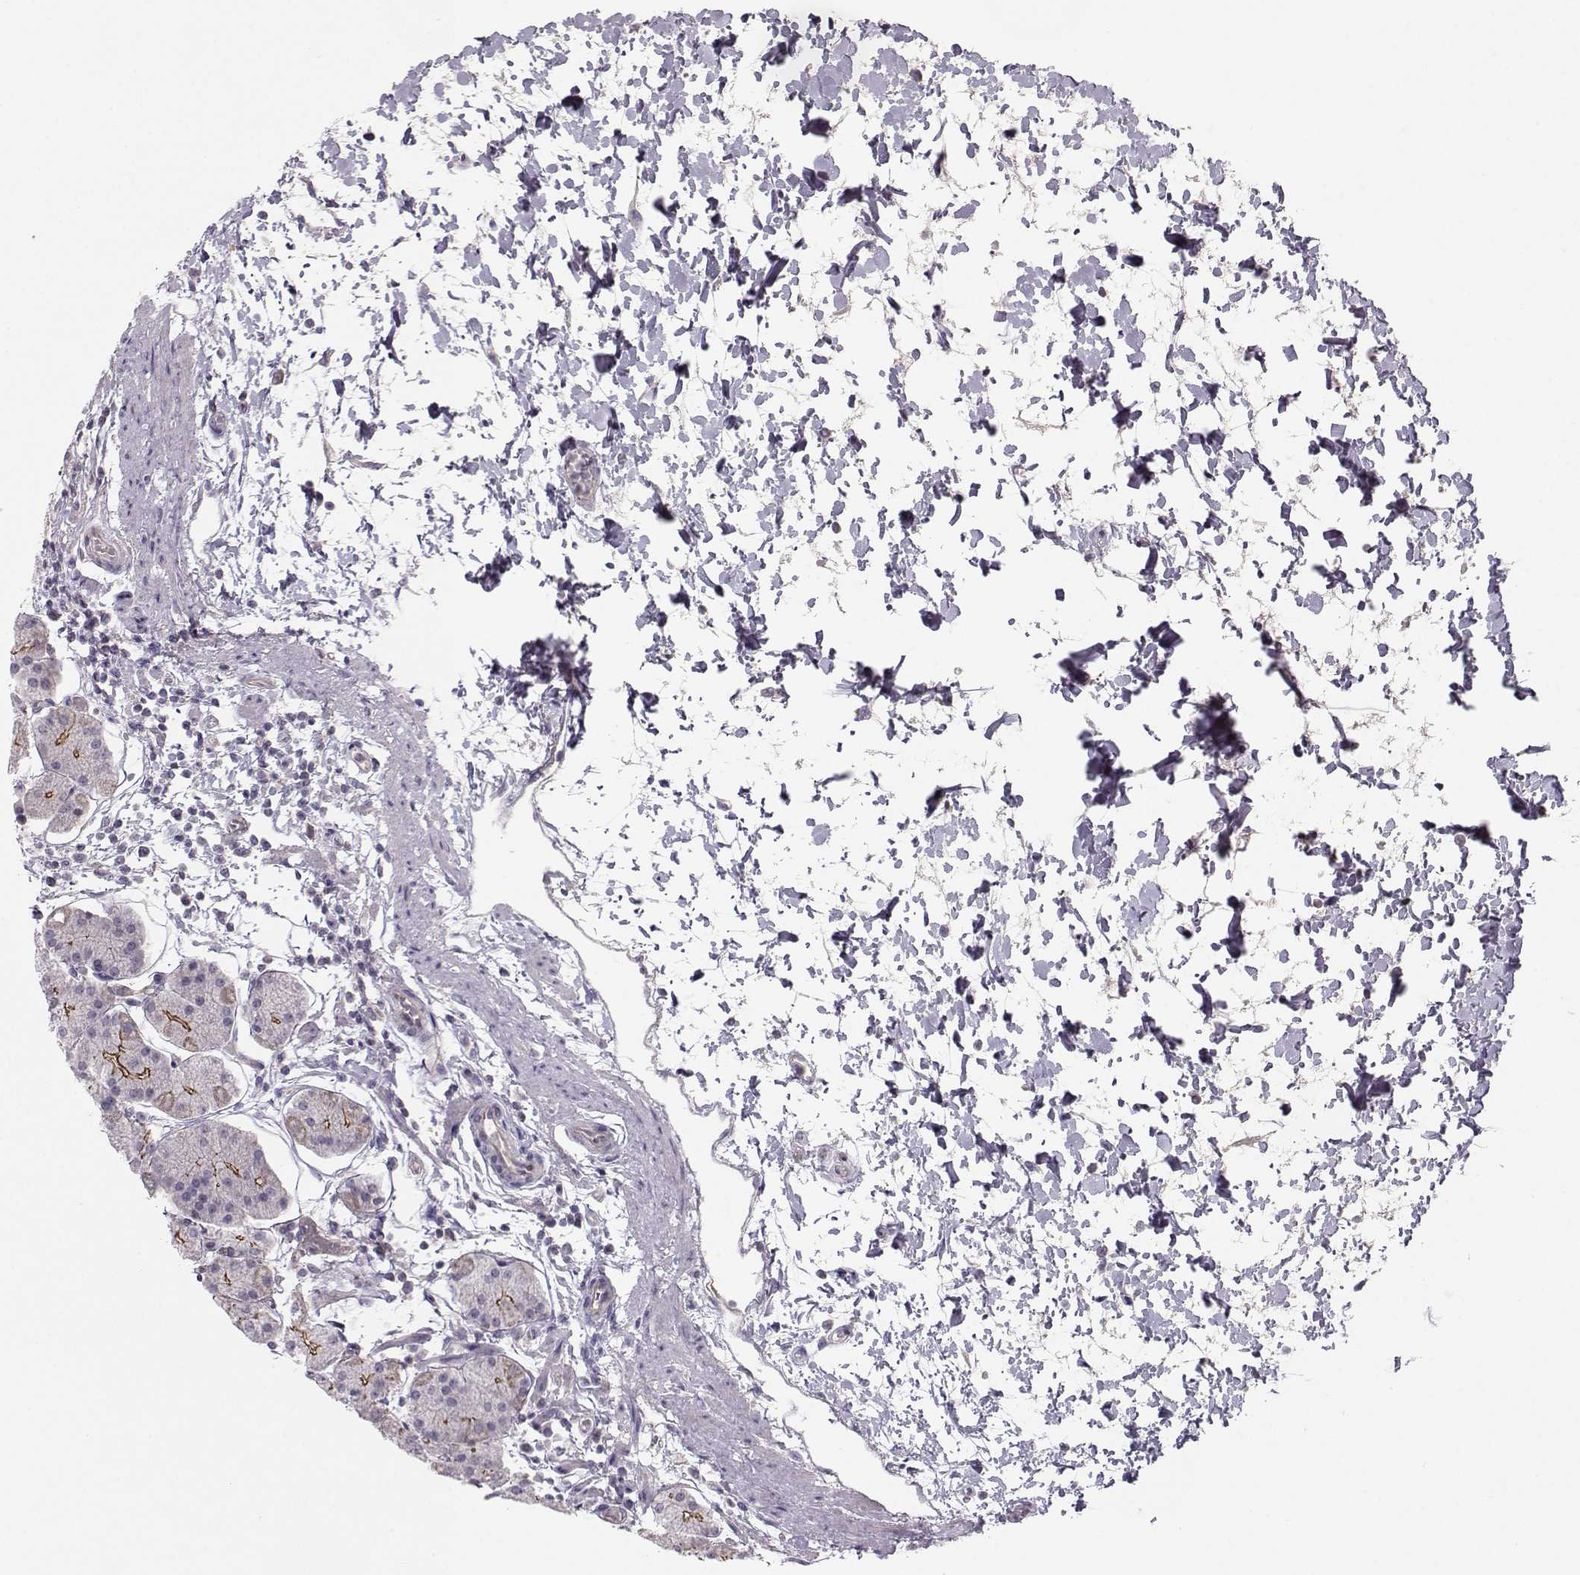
{"staining": {"intensity": "moderate", "quantity": "<25%", "location": "cytoplasmic/membranous"}, "tissue": "stomach", "cell_type": "Glandular cells", "image_type": "normal", "snomed": [{"axis": "morphology", "description": "Normal tissue, NOS"}, {"axis": "topography", "description": "Stomach"}], "caption": "The immunohistochemical stain highlights moderate cytoplasmic/membranous positivity in glandular cells of unremarkable stomach.", "gene": "MAST1", "patient": {"sex": "male", "age": 54}}